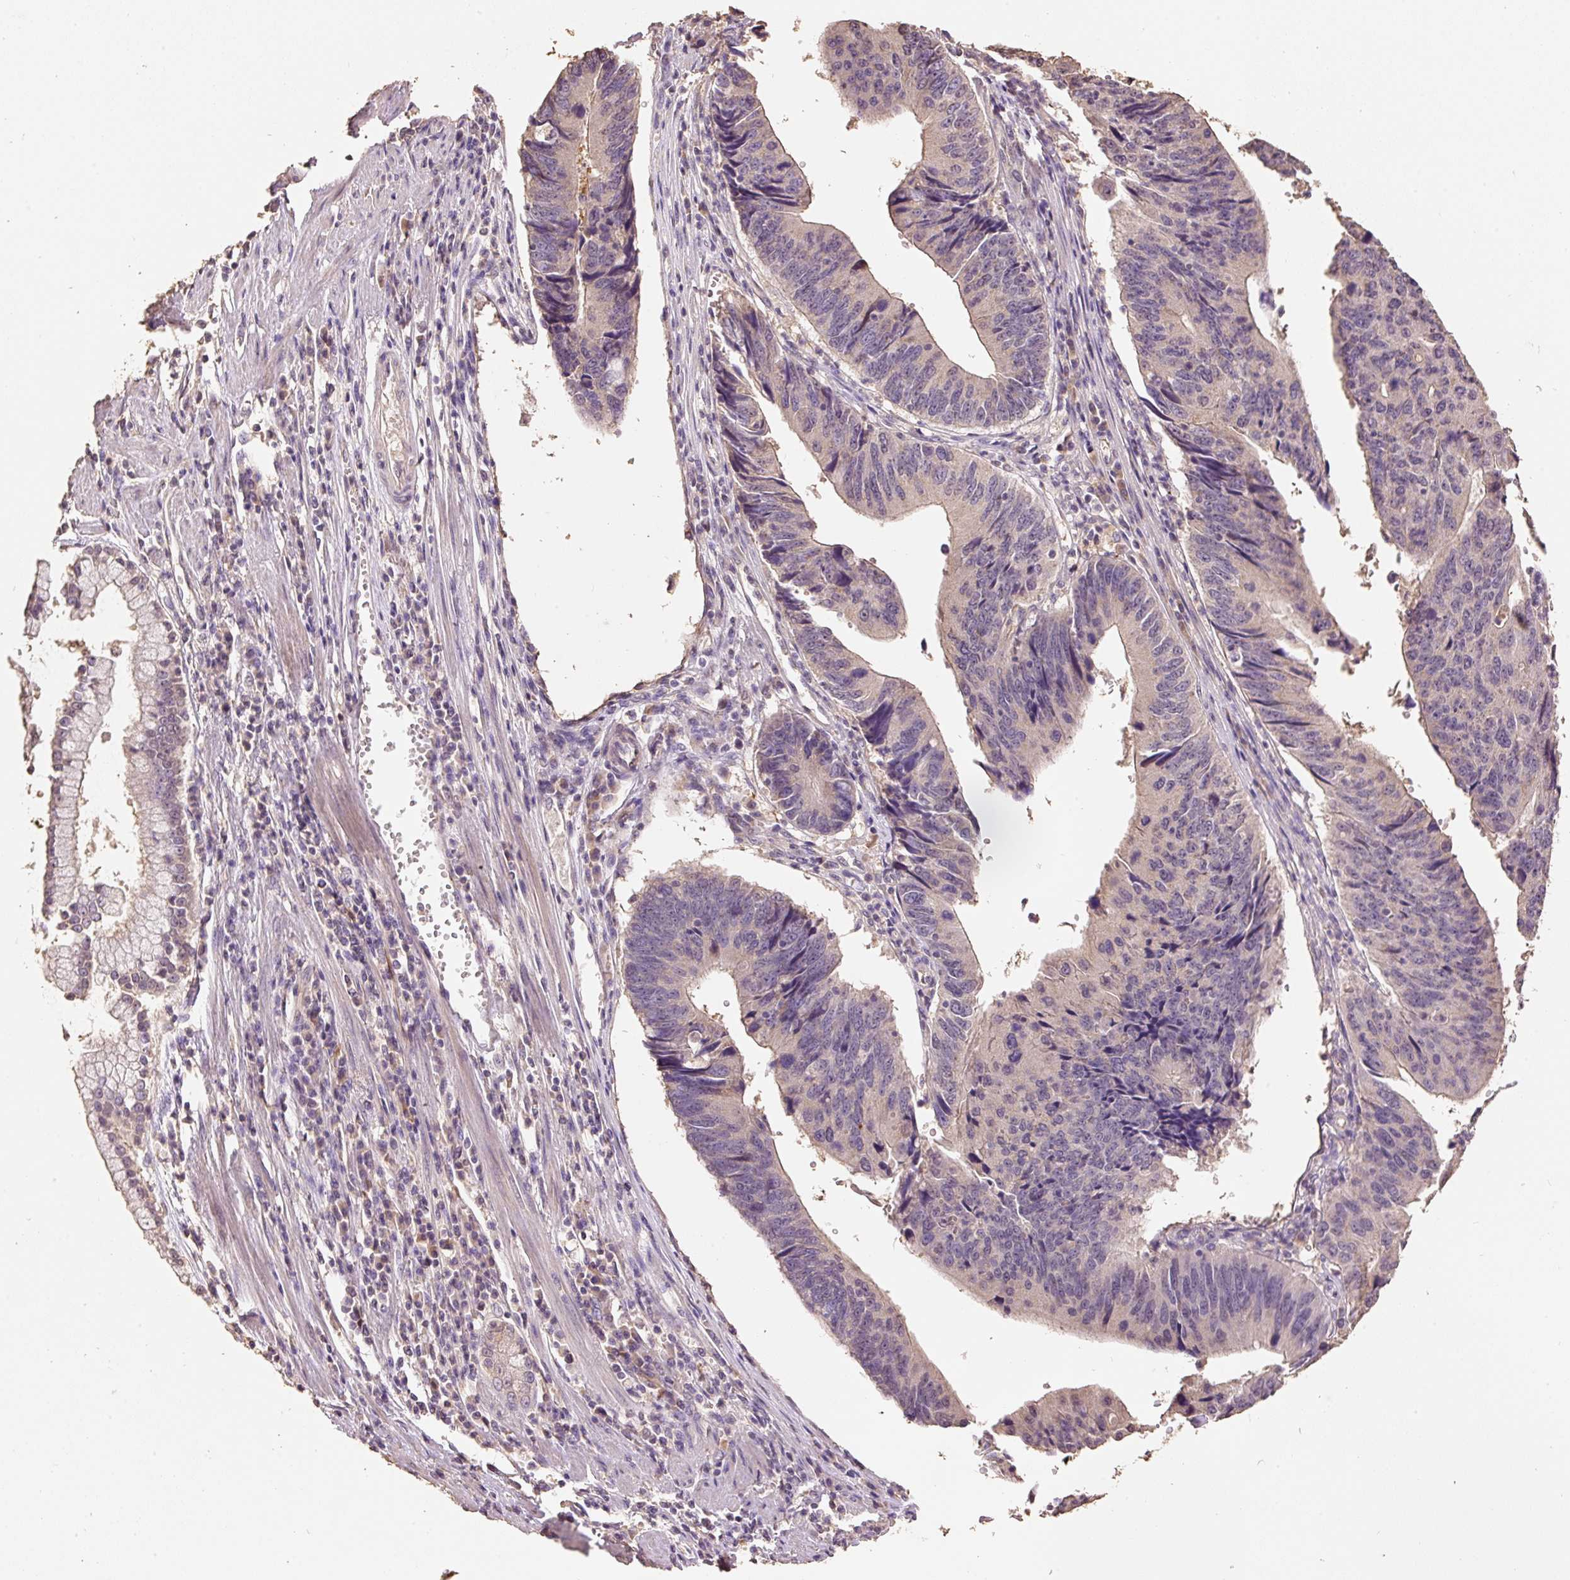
{"staining": {"intensity": "weak", "quantity": ">75%", "location": "cytoplasmic/membranous"}, "tissue": "stomach cancer", "cell_type": "Tumor cells", "image_type": "cancer", "snomed": [{"axis": "morphology", "description": "Adenocarcinoma, NOS"}, {"axis": "topography", "description": "Stomach"}], "caption": "Protein staining by IHC exhibits weak cytoplasmic/membranous staining in about >75% of tumor cells in stomach adenocarcinoma.", "gene": "HERC2", "patient": {"sex": "male", "age": 59}}